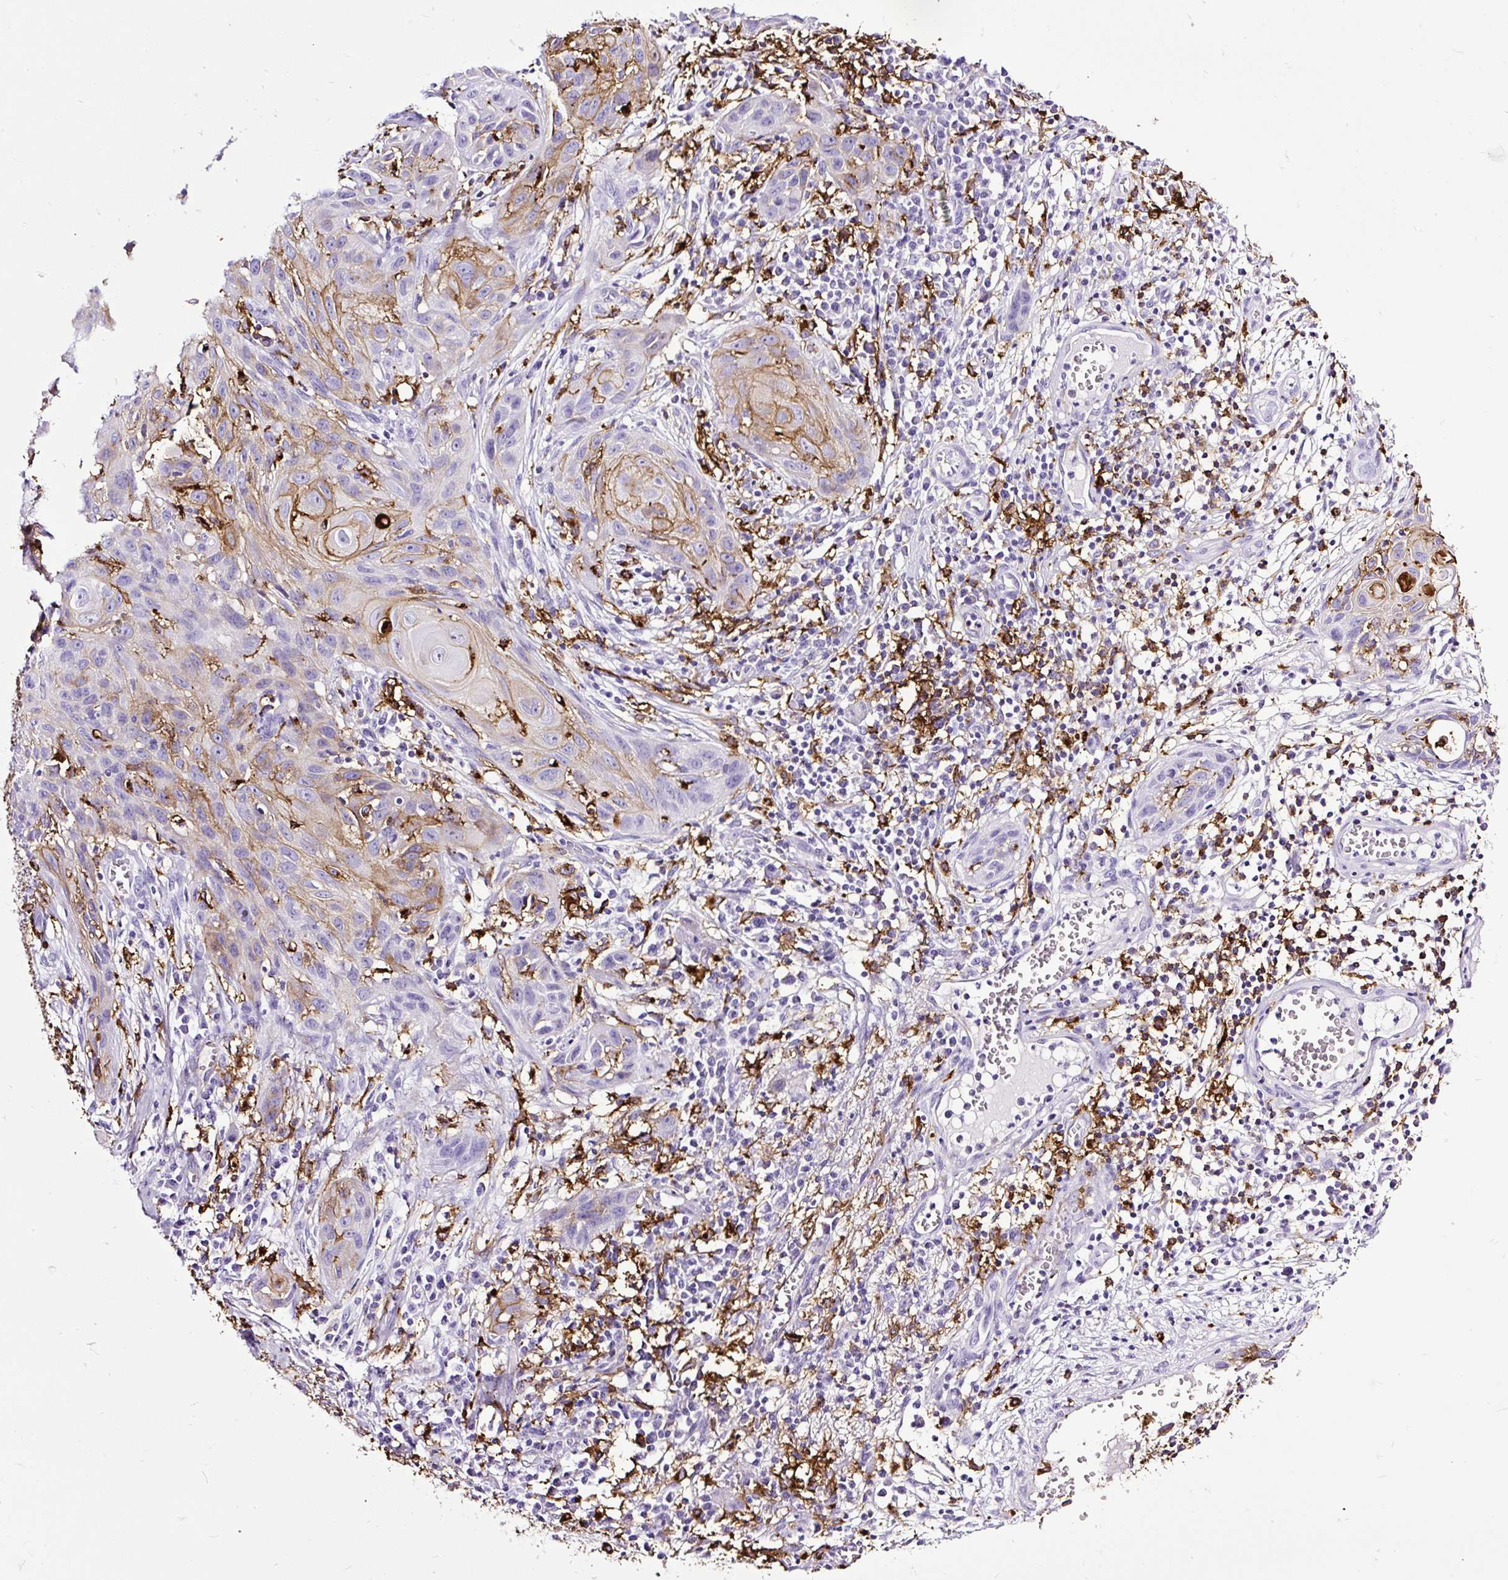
{"staining": {"intensity": "moderate", "quantity": "<25%", "location": "cytoplasmic/membranous"}, "tissue": "skin cancer", "cell_type": "Tumor cells", "image_type": "cancer", "snomed": [{"axis": "morphology", "description": "Squamous cell carcinoma, NOS"}, {"axis": "topography", "description": "Skin"}, {"axis": "topography", "description": "Vulva"}], "caption": "Tumor cells exhibit low levels of moderate cytoplasmic/membranous expression in about <25% of cells in skin squamous cell carcinoma.", "gene": "HLA-DRA", "patient": {"sex": "female", "age": 83}}